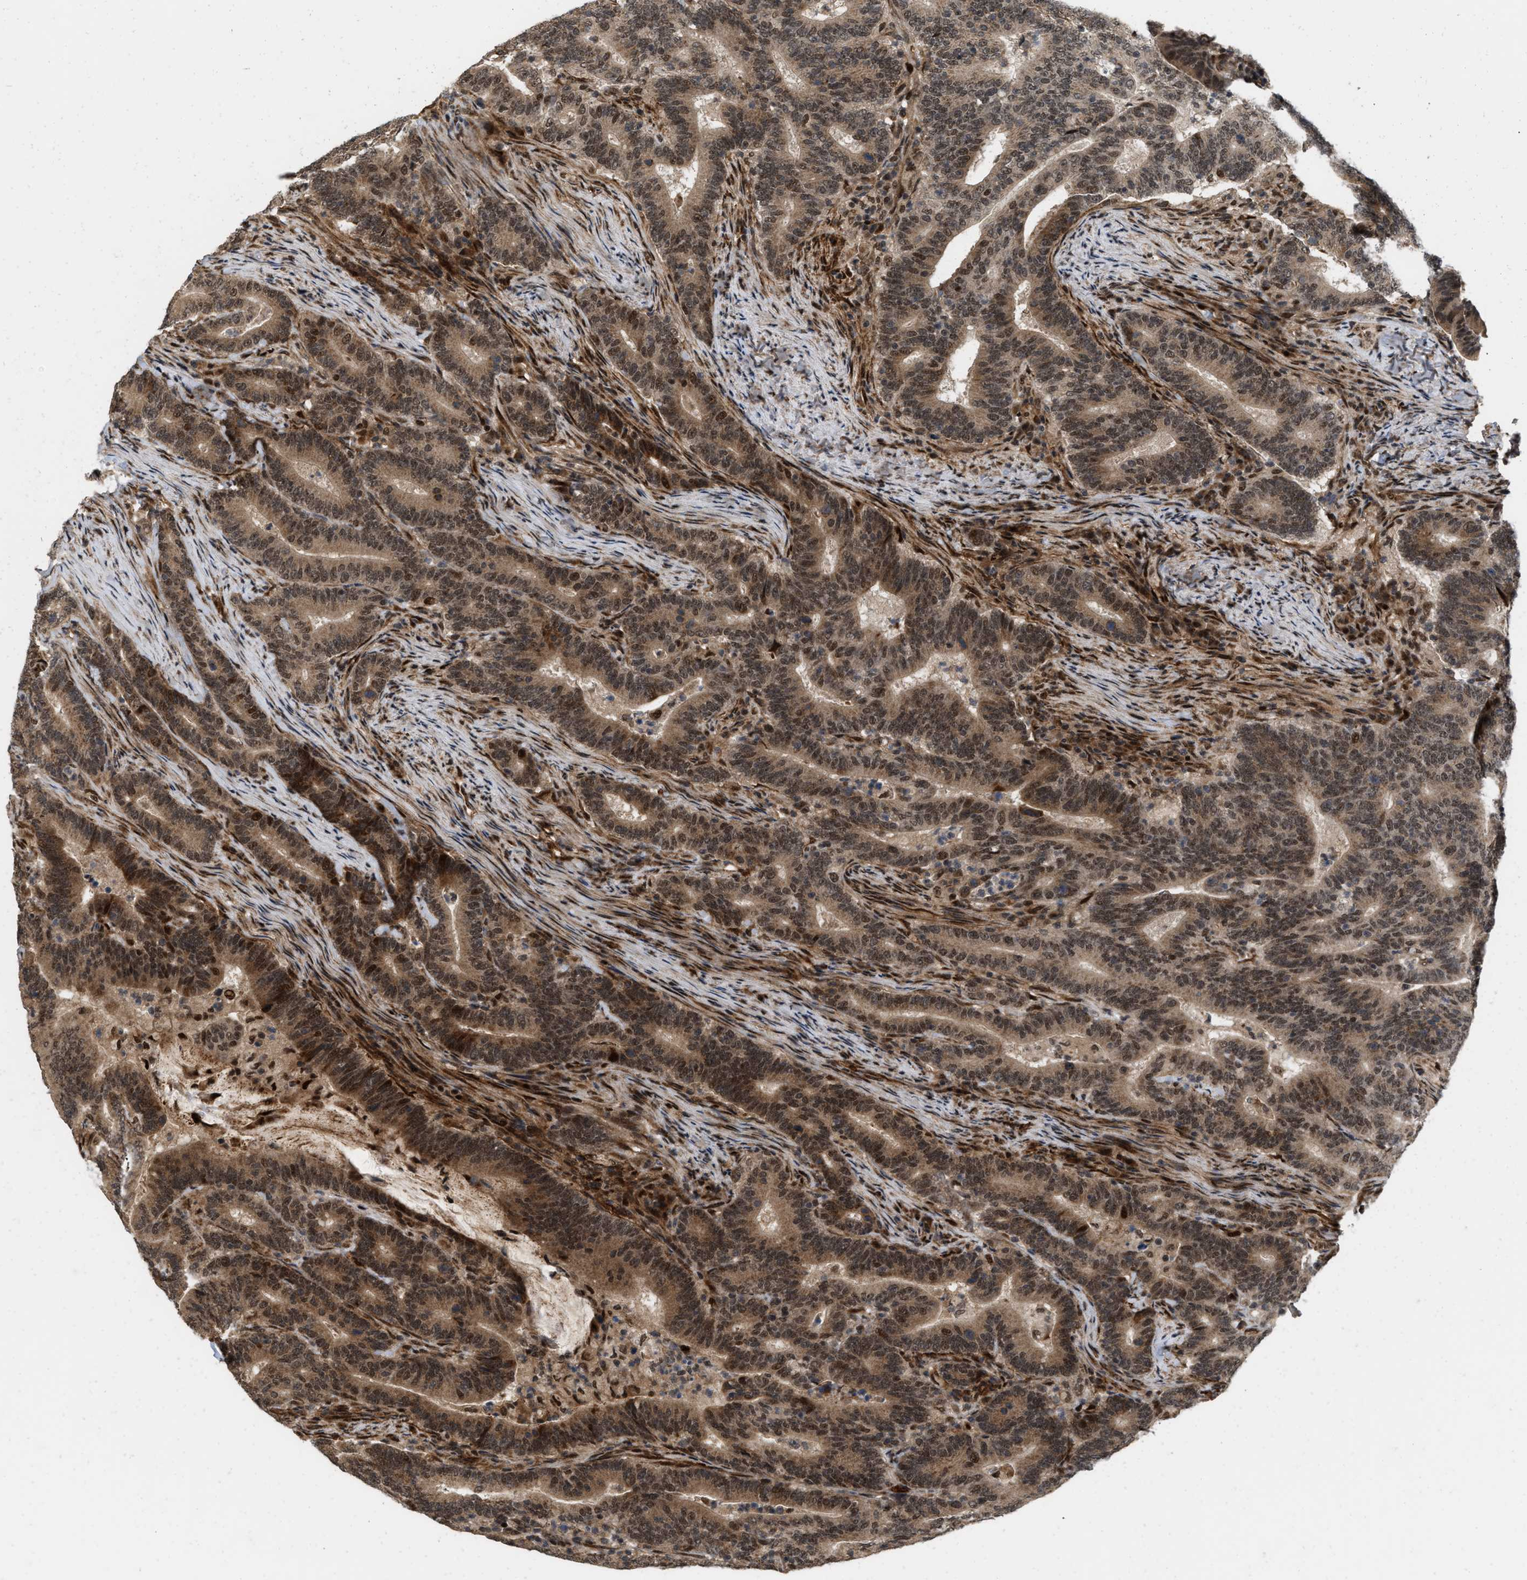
{"staining": {"intensity": "moderate", "quantity": ">75%", "location": "cytoplasmic/membranous,nuclear"}, "tissue": "colorectal cancer", "cell_type": "Tumor cells", "image_type": "cancer", "snomed": [{"axis": "morphology", "description": "Adenocarcinoma, NOS"}, {"axis": "topography", "description": "Colon"}], "caption": "Colorectal cancer (adenocarcinoma) tissue displays moderate cytoplasmic/membranous and nuclear positivity in approximately >75% of tumor cells", "gene": "ANKRD11", "patient": {"sex": "female", "age": 66}}